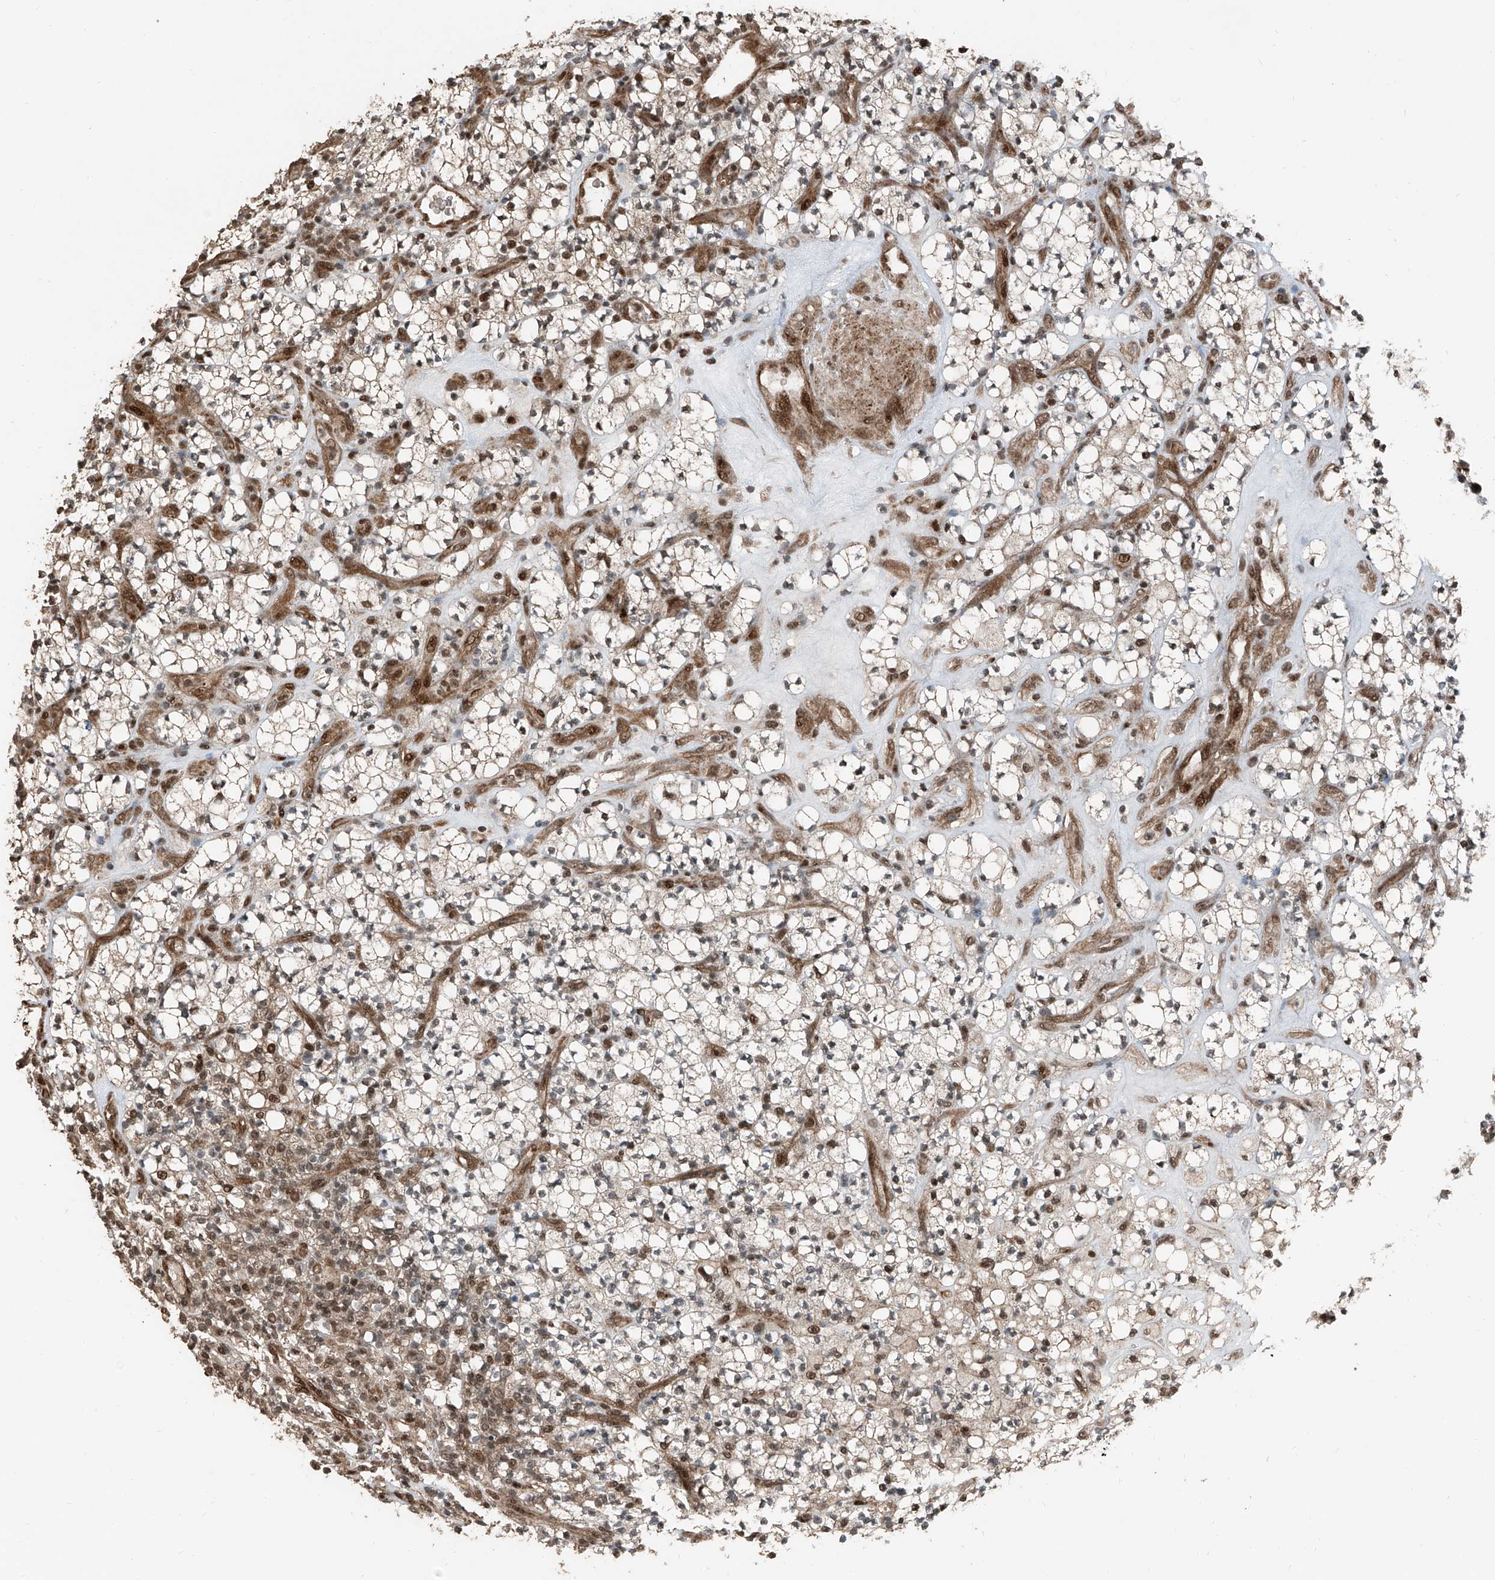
{"staining": {"intensity": "moderate", "quantity": "25%-75%", "location": "cytoplasmic/membranous,nuclear"}, "tissue": "renal cancer", "cell_type": "Tumor cells", "image_type": "cancer", "snomed": [{"axis": "morphology", "description": "Adenocarcinoma, NOS"}, {"axis": "topography", "description": "Kidney"}], "caption": "This histopathology image displays immunohistochemistry (IHC) staining of renal cancer, with medium moderate cytoplasmic/membranous and nuclear expression in about 25%-75% of tumor cells.", "gene": "ZNF570", "patient": {"sex": "male", "age": 77}}